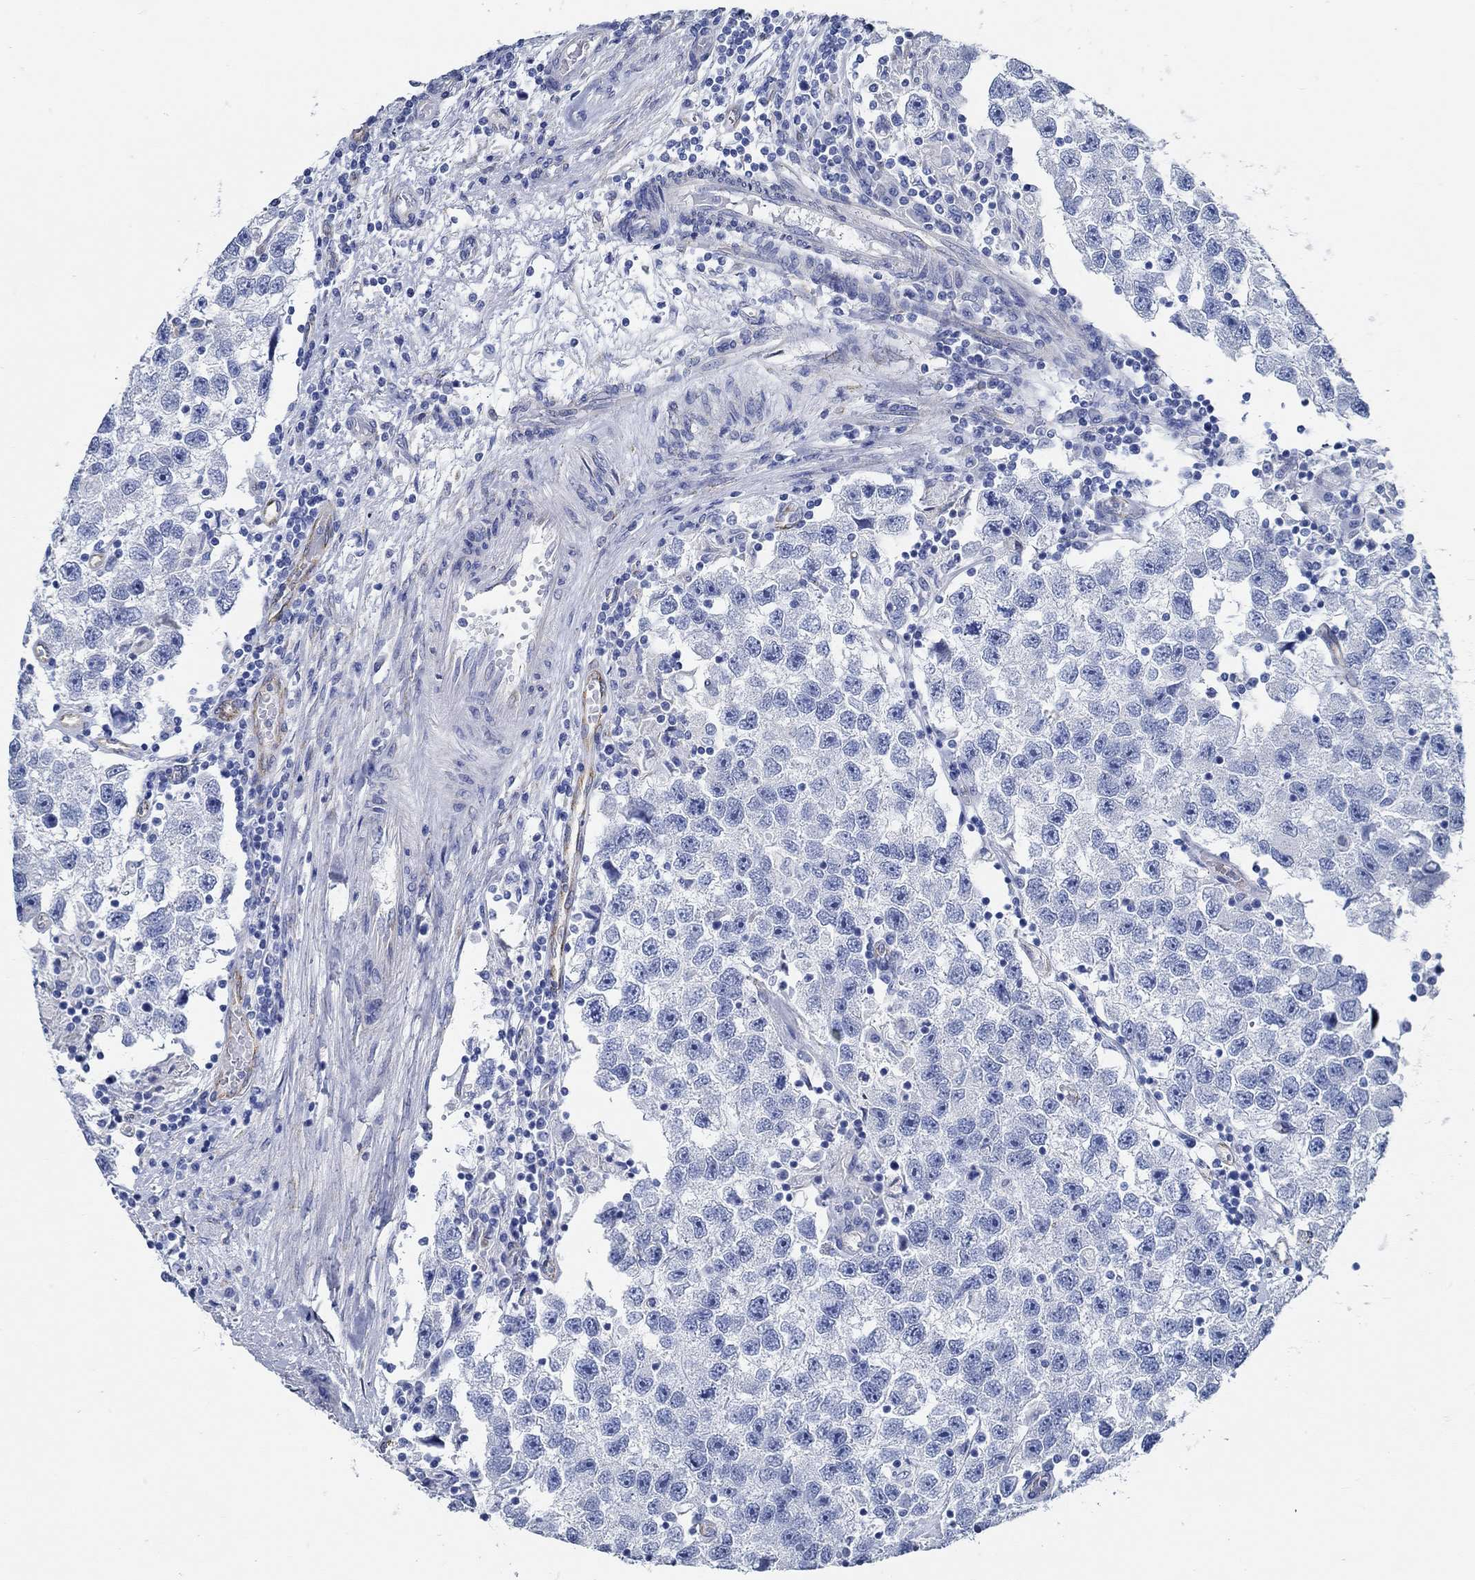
{"staining": {"intensity": "negative", "quantity": "none", "location": "none"}, "tissue": "testis cancer", "cell_type": "Tumor cells", "image_type": "cancer", "snomed": [{"axis": "morphology", "description": "Seminoma, NOS"}, {"axis": "topography", "description": "Testis"}], "caption": "Tumor cells are negative for protein expression in human testis cancer (seminoma).", "gene": "HECW2", "patient": {"sex": "male", "age": 26}}